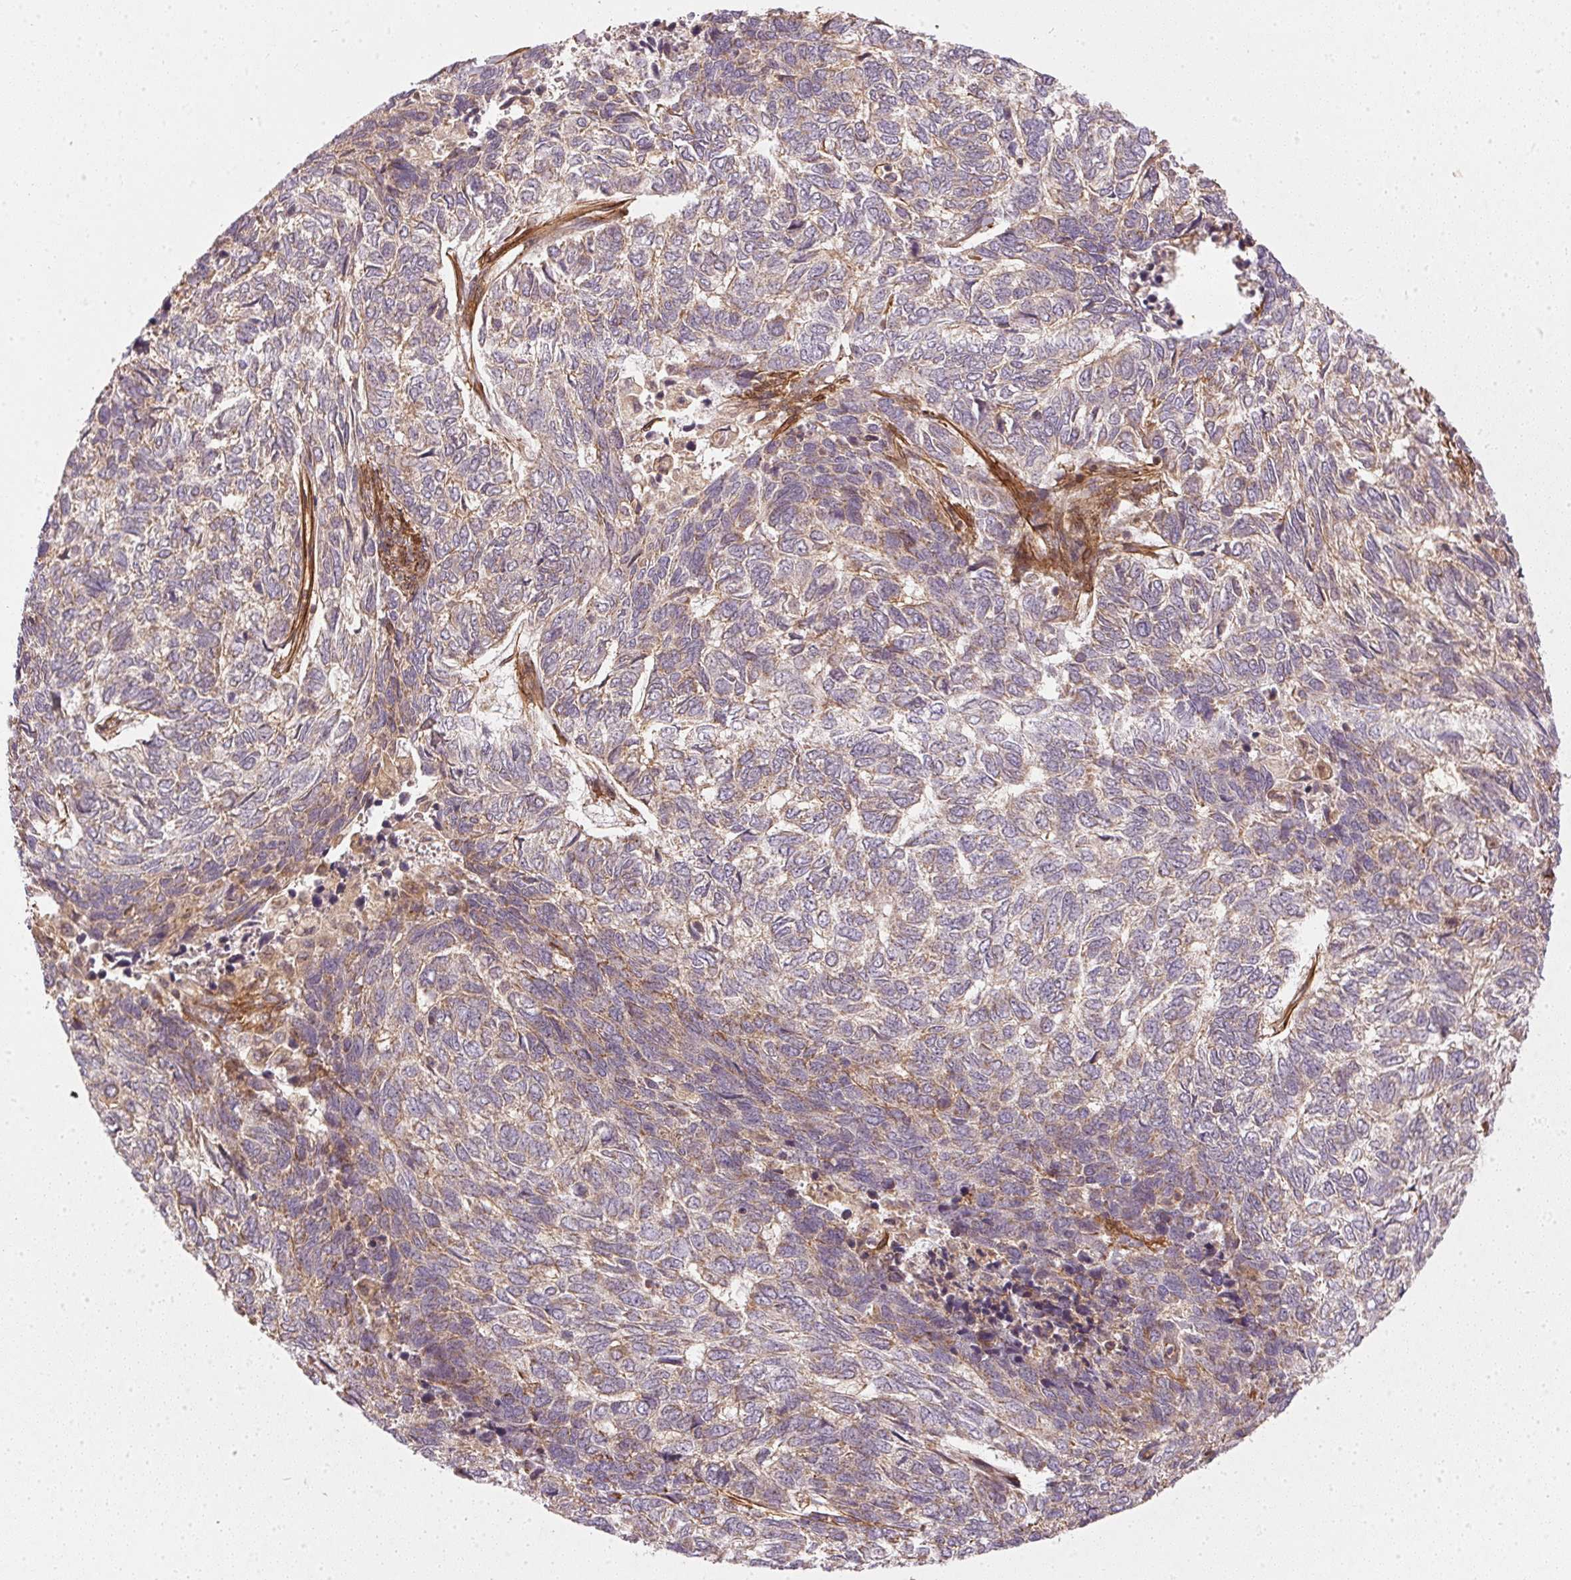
{"staining": {"intensity": "weak", "quantity": ">75%", "location": "cytoplasmic/membranous"}, "tissue": "skin cancer", "cell_type": "Tumor cells", "image_type": "cancer", "snomed": [{"axis": "morphology", "description": "Basal cell carcinoma"}, {"axis": "topography", "description": "Skin"}], "caption": "Protein staining of skin basal cell carcinoma tissue shows weak cytoplasmic/membranous positivity in about >75% of tumor cells.", "gene": "NADK2", "patient": {"sex": "female", "age": 65}}